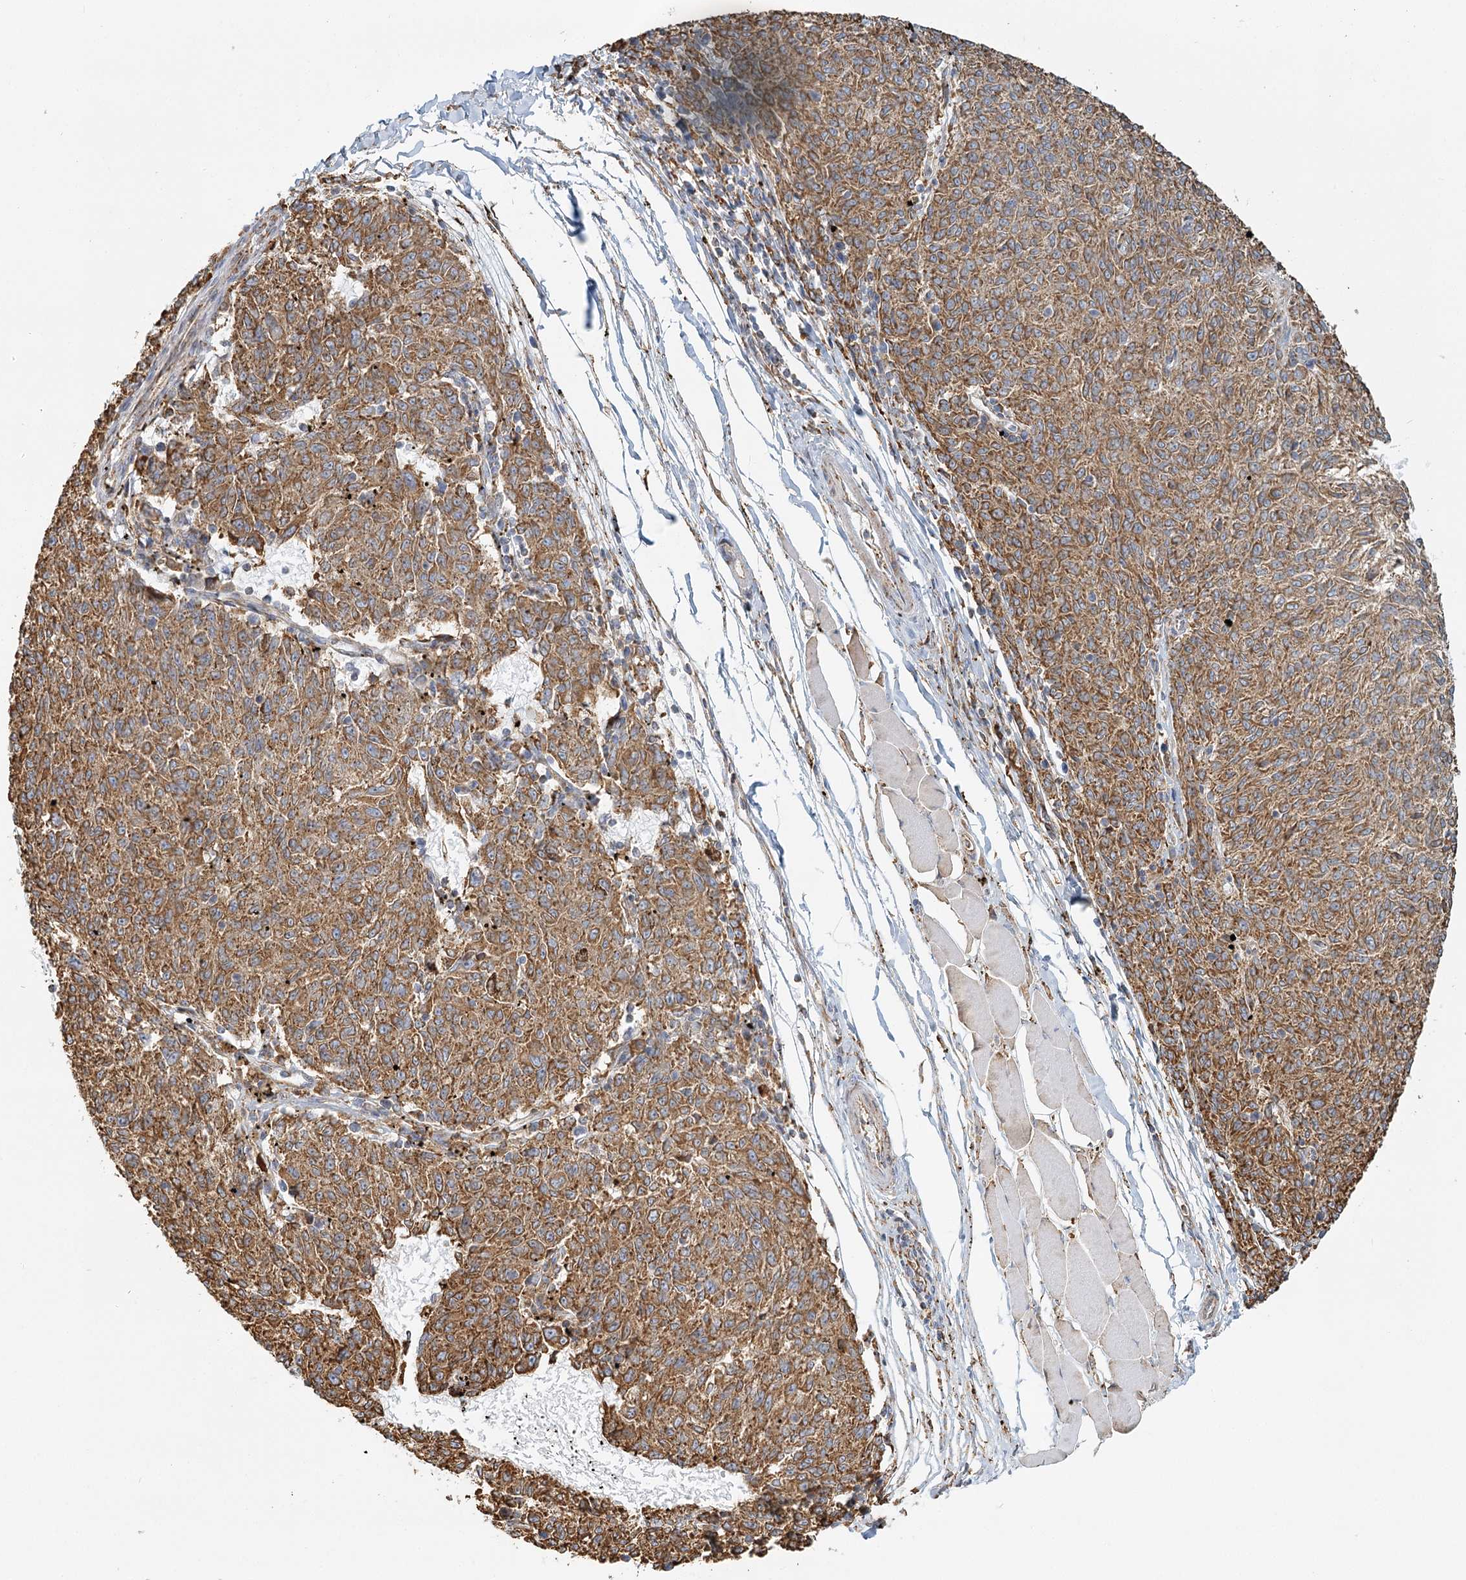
{"staining": {"intensity": "moderate", "quantity": ">75%", "location": "cytoplasmic/membranous"}, "tissue": "melanoma", "cell_type": "Tumor cells", "image_type": "cancer", "snomed": [{"axis": "morphology", "description": "Malignant melanoma, NOS"}, {"axis": "topography", "description": "Skin"}], "caption": "Tumor cells exhibit medium levels of moderate cytoplasmic/membranous staining in about >75% of cells in human melanoma.", "gene": "TAS1R1", "patient": {"sex": "female", "age": 72}}